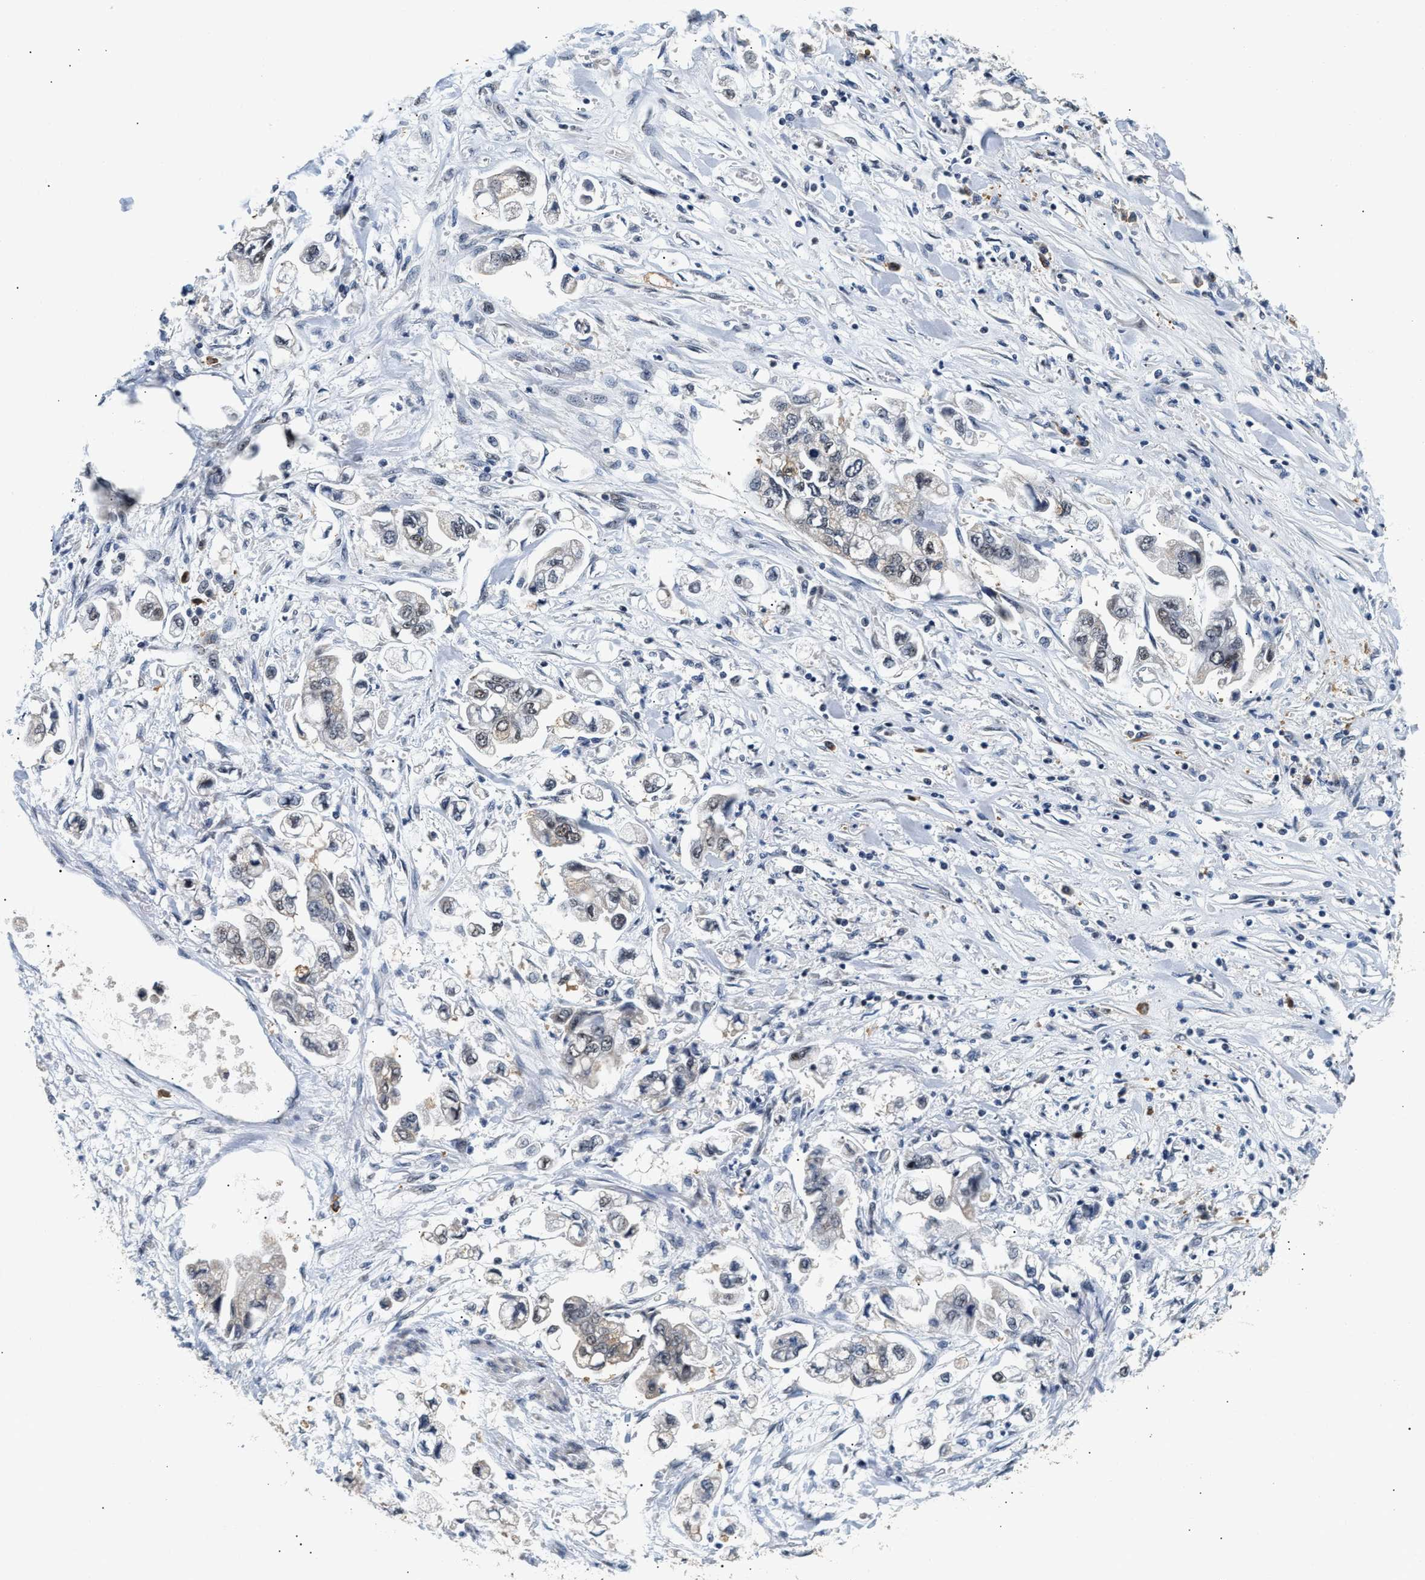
{"staining": {"intensity": "negative", "quantity": "none", "location": "none"}, "tissue": "stomach cancer", "cell_type": "Tumor cells", "image_type": "cancer", "snomed": [{"axis": "morphology", "description": "Normal tissue, NOS"}, {"axis": "morphology", "description": "Adenocarcinoma, NOS"}, {"axis": "topography", "description": "Stomach"}], "caption": "This micrograph is of stomach cancer (adenocarcinoma) stained with immunohistochemistry (IHC) to label a protein in brown with the nuclei are counter-stained blue. There is no expression in tumor cells.", "gene": "THOC1", "patient": {"sex": "male", "age": 62}}